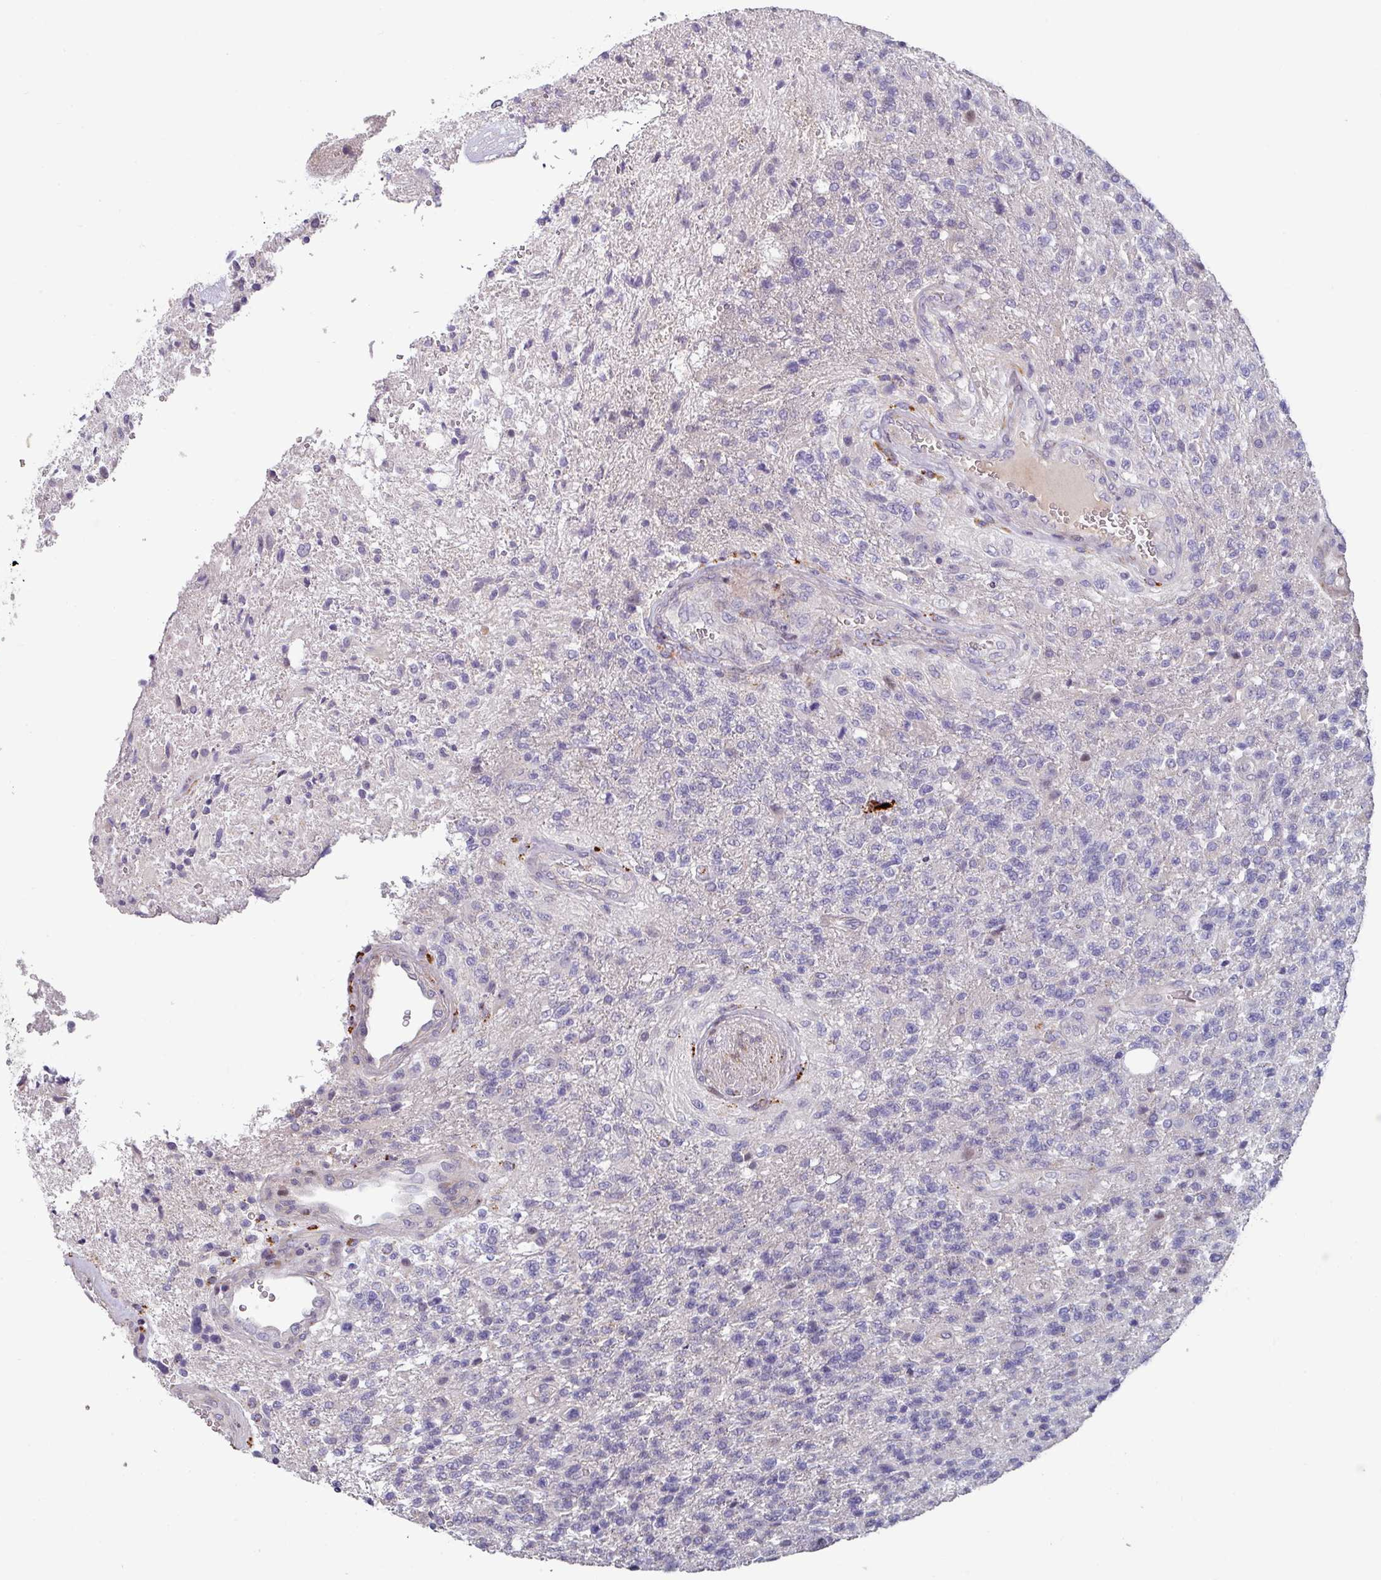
{"staining": {"intensity": "negative", "quantity": "none", "location": "none"}, "tissue": "glioma", "cell_type": "Tumor cells", "image_type": "cancer", "snomed": [{"axis": "morphology", "description": "Glioma, malignant, High grade"}, {"axis": "topography", "description": "Brain"}], "caption": "Immunohistochemistry (IHC) micrograph of human malignant high-grade glioma stained for a protein (brown), which demonstrates no expression in tumor cells.", "gene": "KLHL3", "patient": {"sex": "male", "age": 56}}